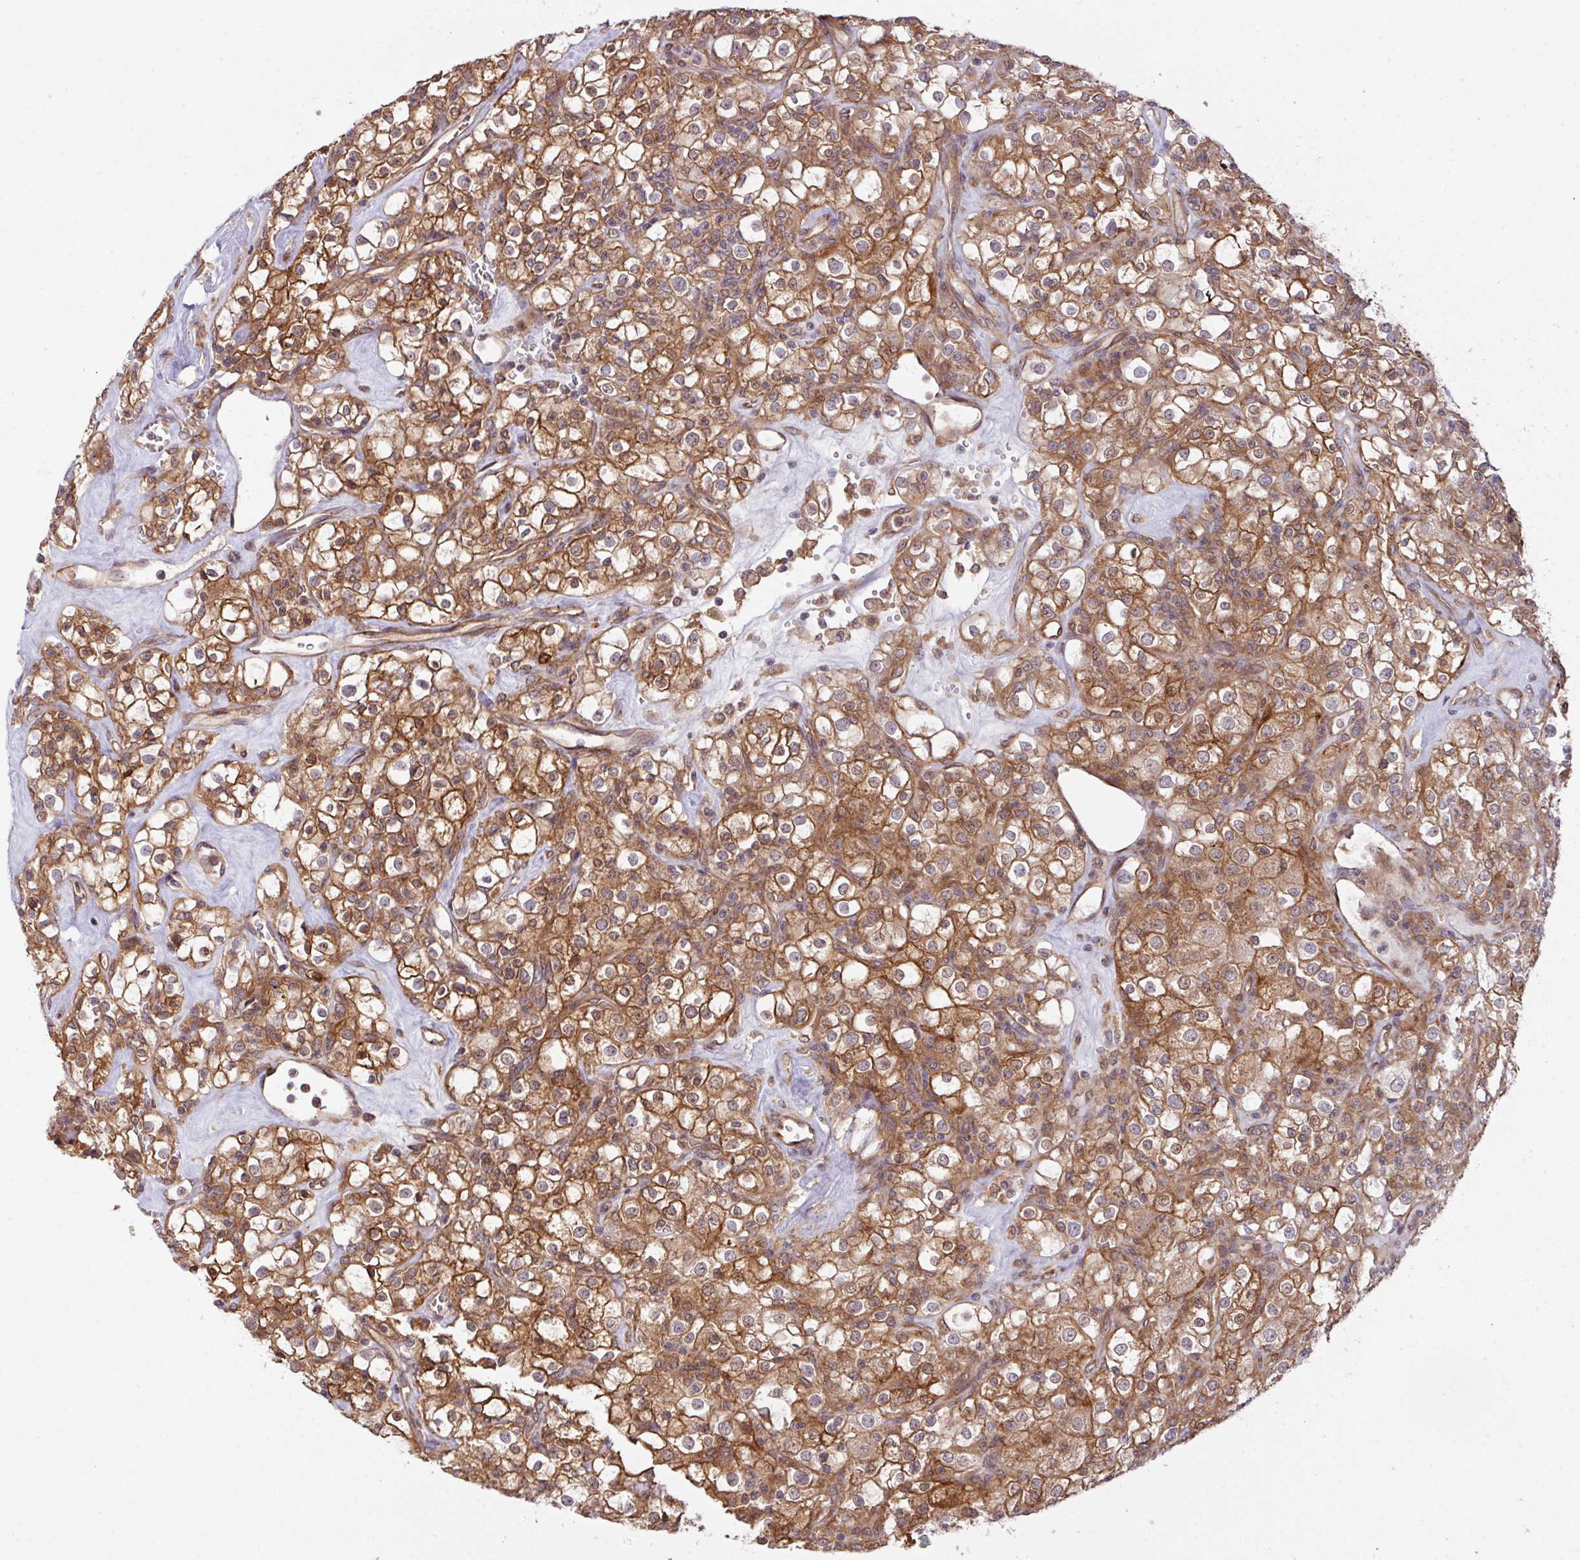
{"staining": {"intensity": "strong", "quantity": ">75%", "location": "cytoplasmic/membranous"}, "tissue": "renal cancer", "cell_type": "Tumor cells", "image_type": "cancer", "snomed": [{"axis": "morphology", "description": "Adenocarcinoma, NOS"}, {"axis": "topography", "description": "Kidney"}], "caption": "Renal cancer (adenocarcinoma) stained with DAB (3,3'-diaminobenzidine) immunohistochemistry (IHC) demonstrates high levels of strong cytoplasmic/membranous positivity in about >75% of tumor cells. Using DAB (3,3'-diaminobenzidine) (brown) and hematoxylin (blue) stains, captured at high magnification using brightfield microscopy.", "gene": "CYFIP2", "patient": {"sex": "female", "age": 74}}